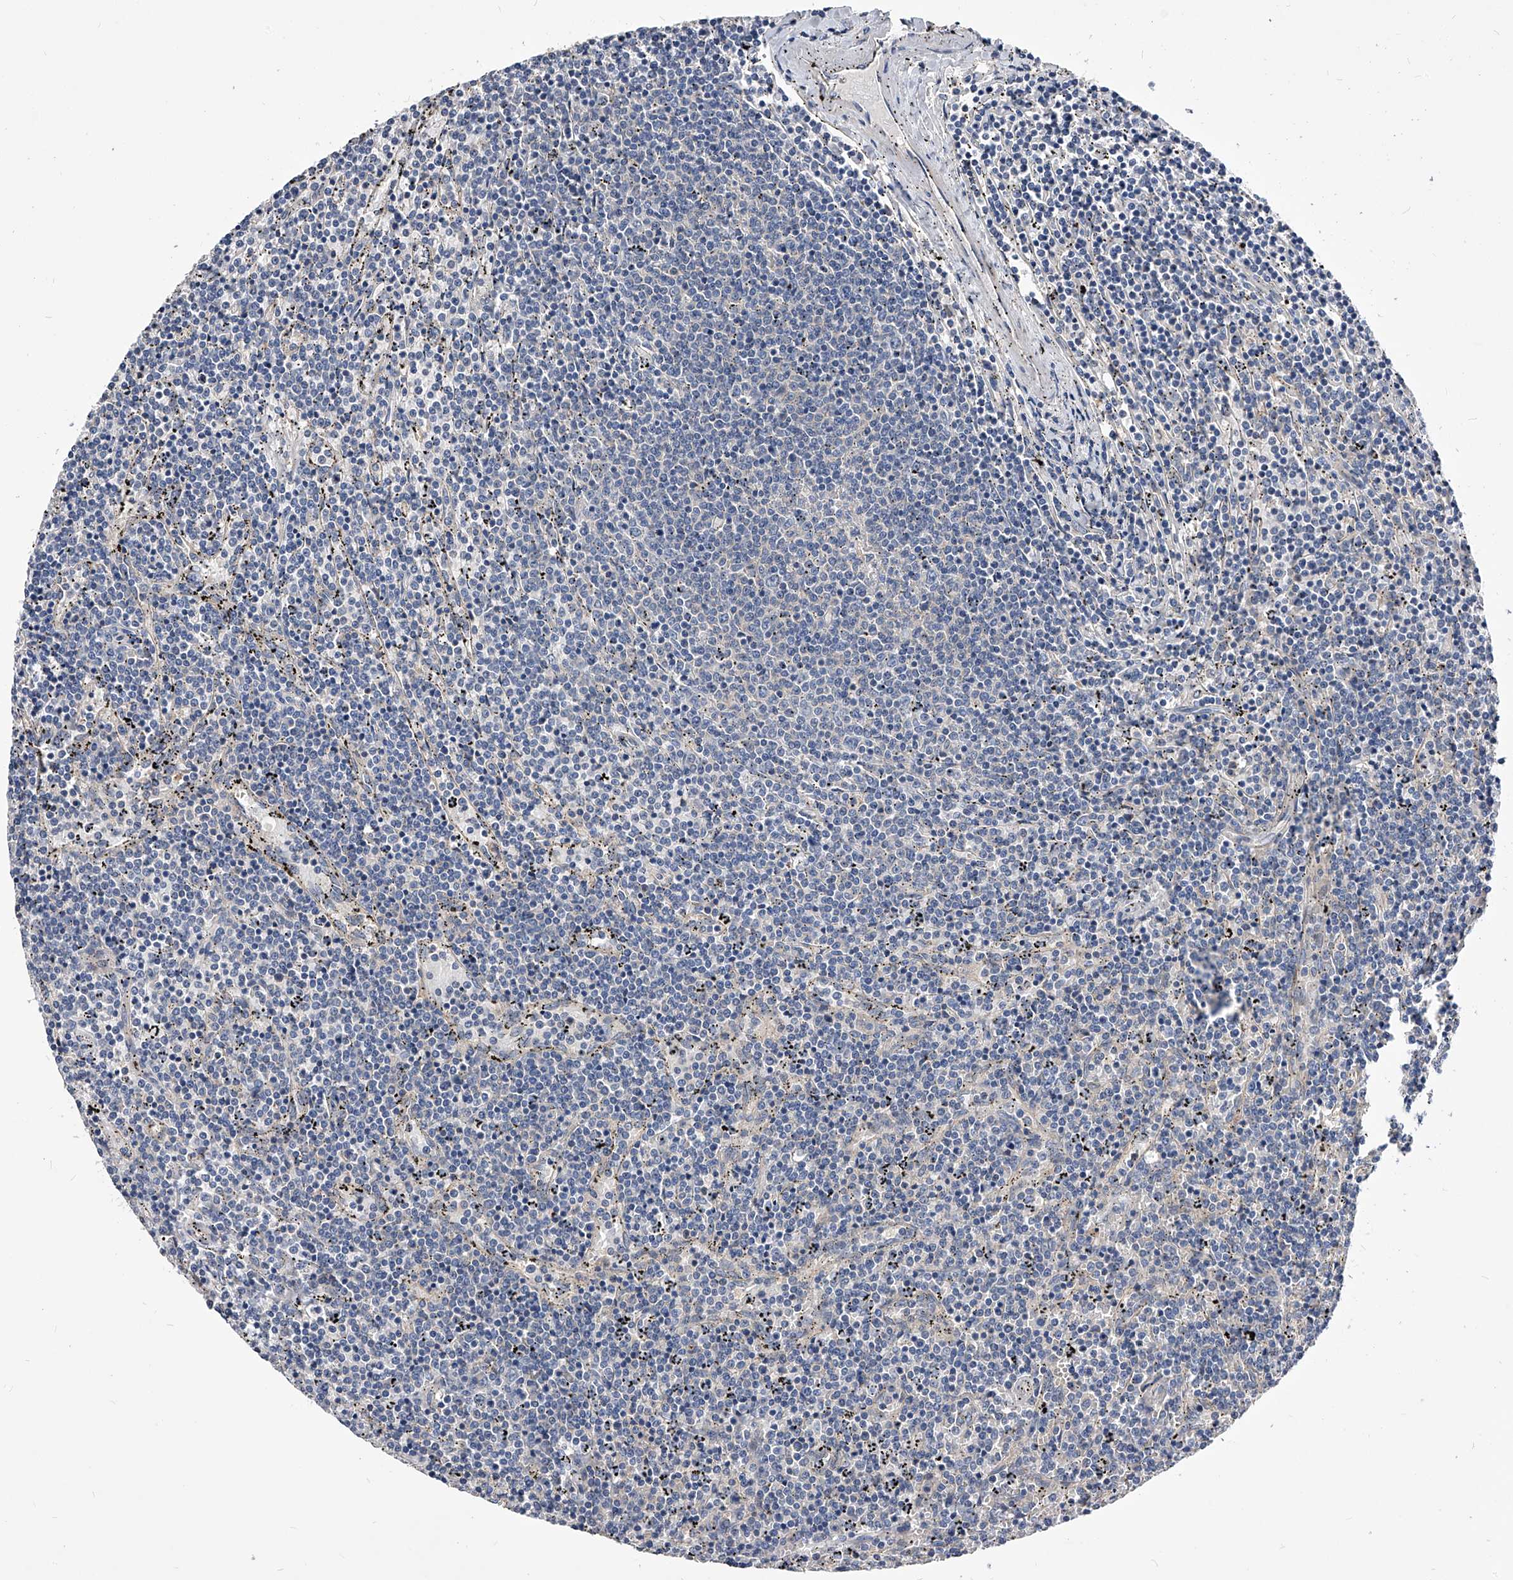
{"staining": {"intensity": "negative", "quantity": "none", "location": "none"}, "tissue": "lymphoma", "cell_type": "Tumor cells", "image_type": "cancer", "snomed": [{"axis": "morphology", "description": "Malignant lymphoma, non-Hodgkin's type, Low grade"}, {"axis": "topography", "description": "Spleen"}], "caption": "Lymphoma was stained to show a protein in brown. There is no significant expression in tumor cells. (IHC, brightfield microscopy, high magnification).", "gene": "ARL4C", "patient": {"sex": "female", "age": 50}}